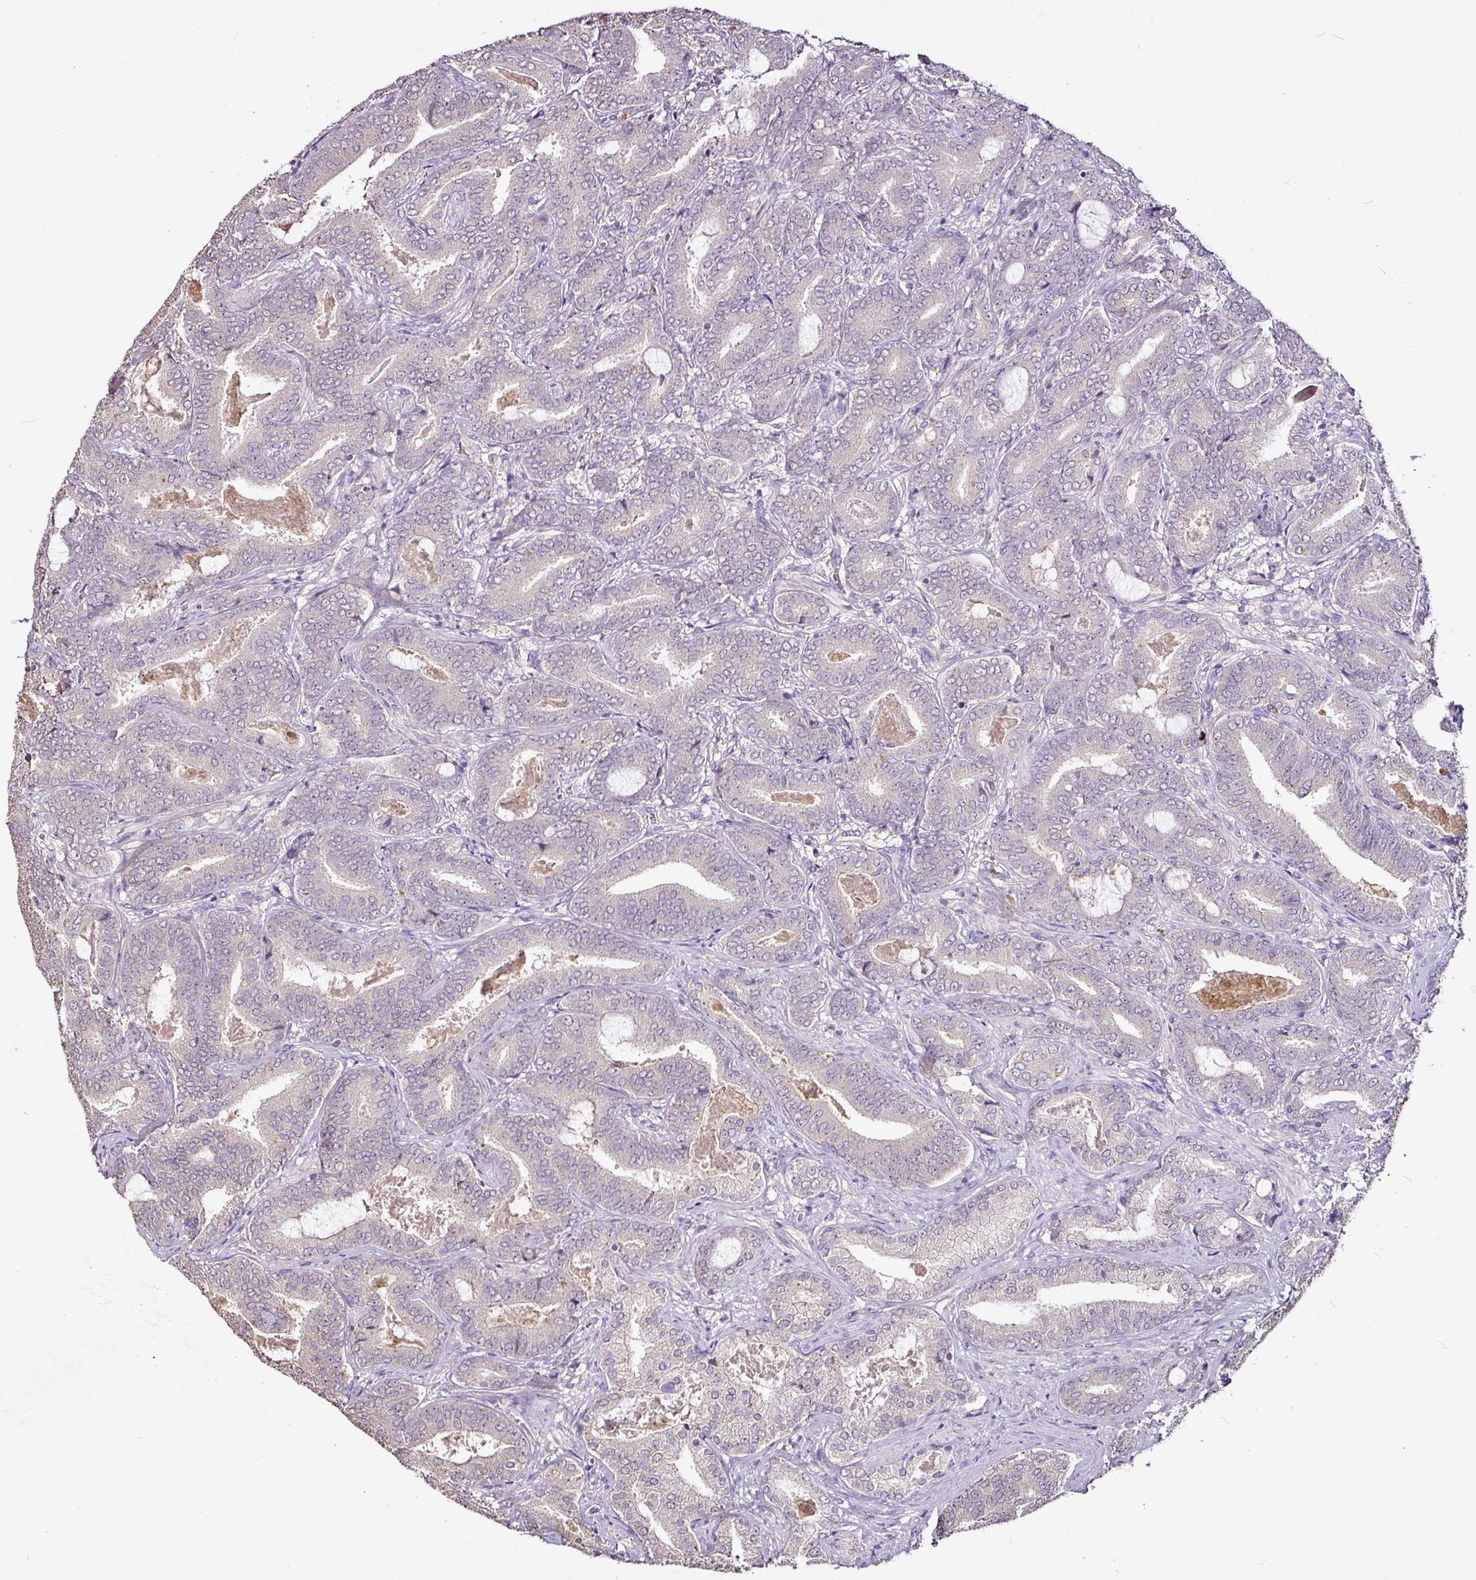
{"staining": {"intensity": "negative", "quantity": "none", "location": "none"}, "tissue": "prostate cancer", "cell_type": "Tumor cells", "image_type": "cancer", "snomed": [{"axis": "morphology", "description": "Adenocarcinoma, Low grade"}, {"axis": "topography", "description": "Prostate and seminal vesicle, NOS"}], "caption": "IHC photomicrograph of neoplastic tissue: prostate cancer (low-grade adenocarcinoma) stained with DAB (3,3'-diaminobenzidine) displays no significant protein positivity in tumor cells.", "gene": "RPL38", "patient": {"sex": "male", "age": 61}}